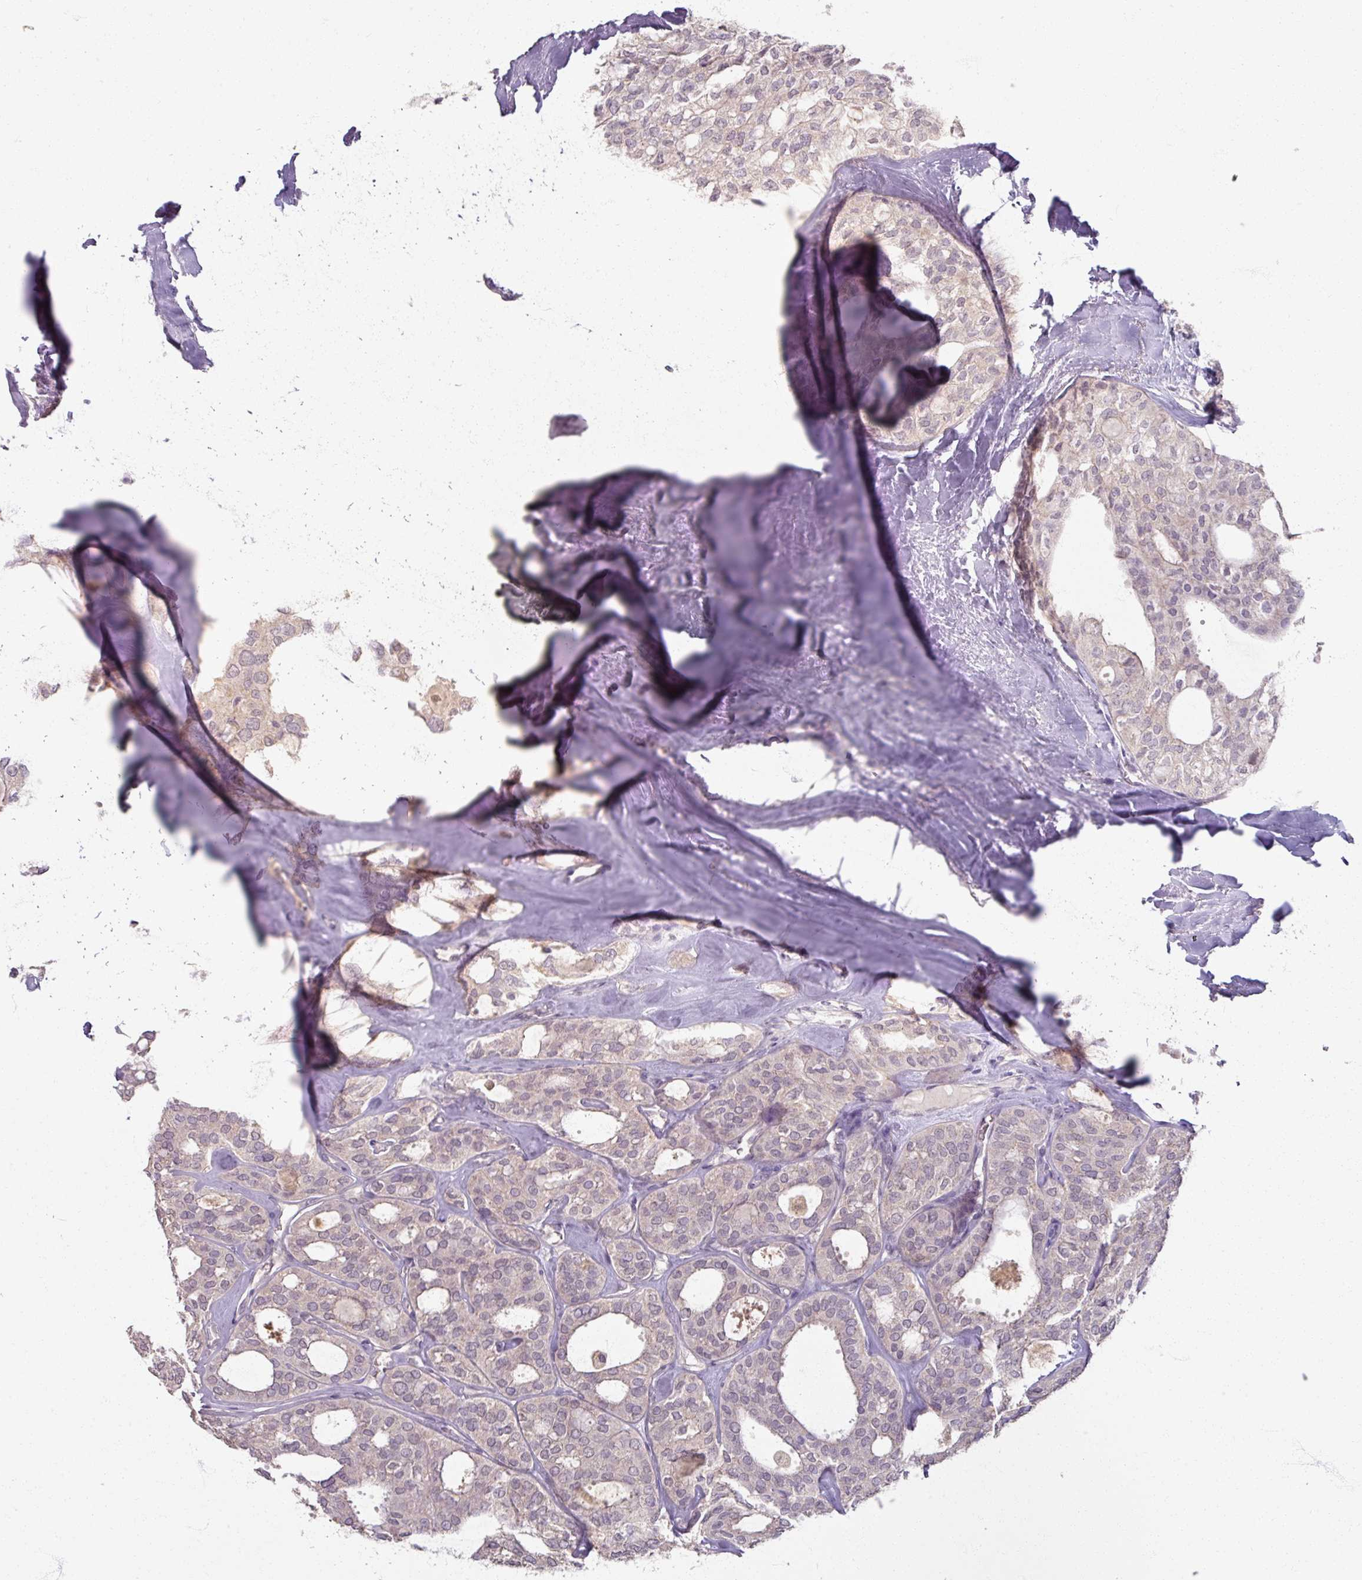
{"staining": {"intensity": "negative", "quantity": "none", "location": "none"}, "tissue": "thyroid cancer", "cell_type": "Tumor cells", "image_type": "cancer", "snomed": [{"axis": "morphology", "description": "Follicular adenoma carcinoma, NOS"}, {"axis": "topography", "description": "Thyroid gland"}], "caption": "Protein analysis of thyroid follicular adenoma carcinoma displays no significant expression in tumor cells.", "gene": "SOX11", "patient": {"sex": "male", "age": 75}}